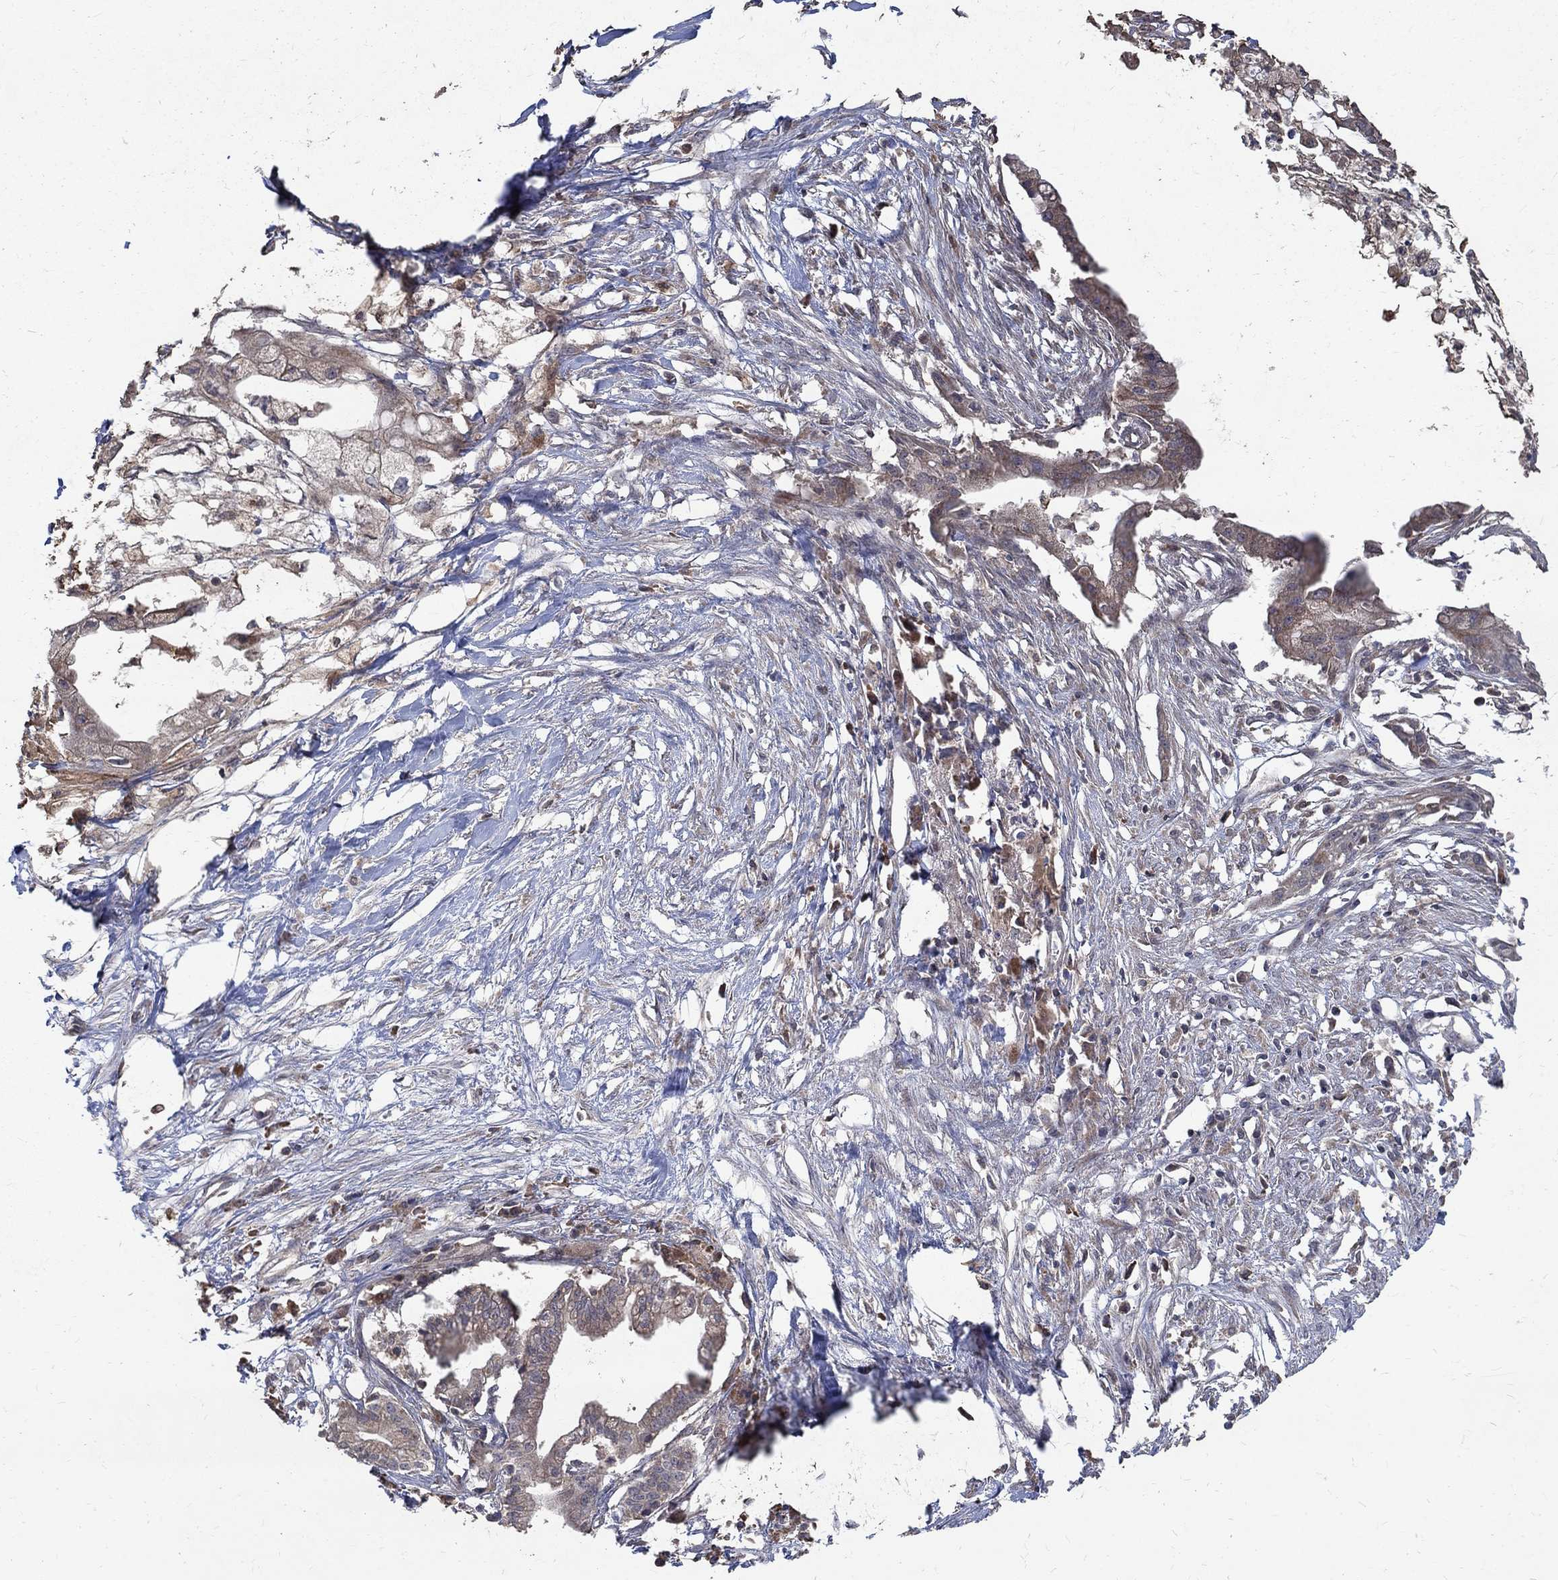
{"staining": {"intensity": "weak", "quantity": "25%-75%", "location": "cytoplasmic/membranous"}, "tissue": "pancreatic cancer", "cell_type": "Tumor cells", "image_type": "cancer", "snomed": [{"axis": "morphology", "description": "Normal tissue, NOS"}, {"axis": "morphology", "description": "Adenocarcinoma, NOS"}, {"axis": "topography", "description": "Pancreas"}], "caption": "Adenocarcinoma (pancreatic) stained for a protein (brown) displays weak cytoplasmic/membranous positive positivity in about 25%-75% of tumor cells.", "gene": "C17orf75", "patient": {"sex": "female", "age": 58}}